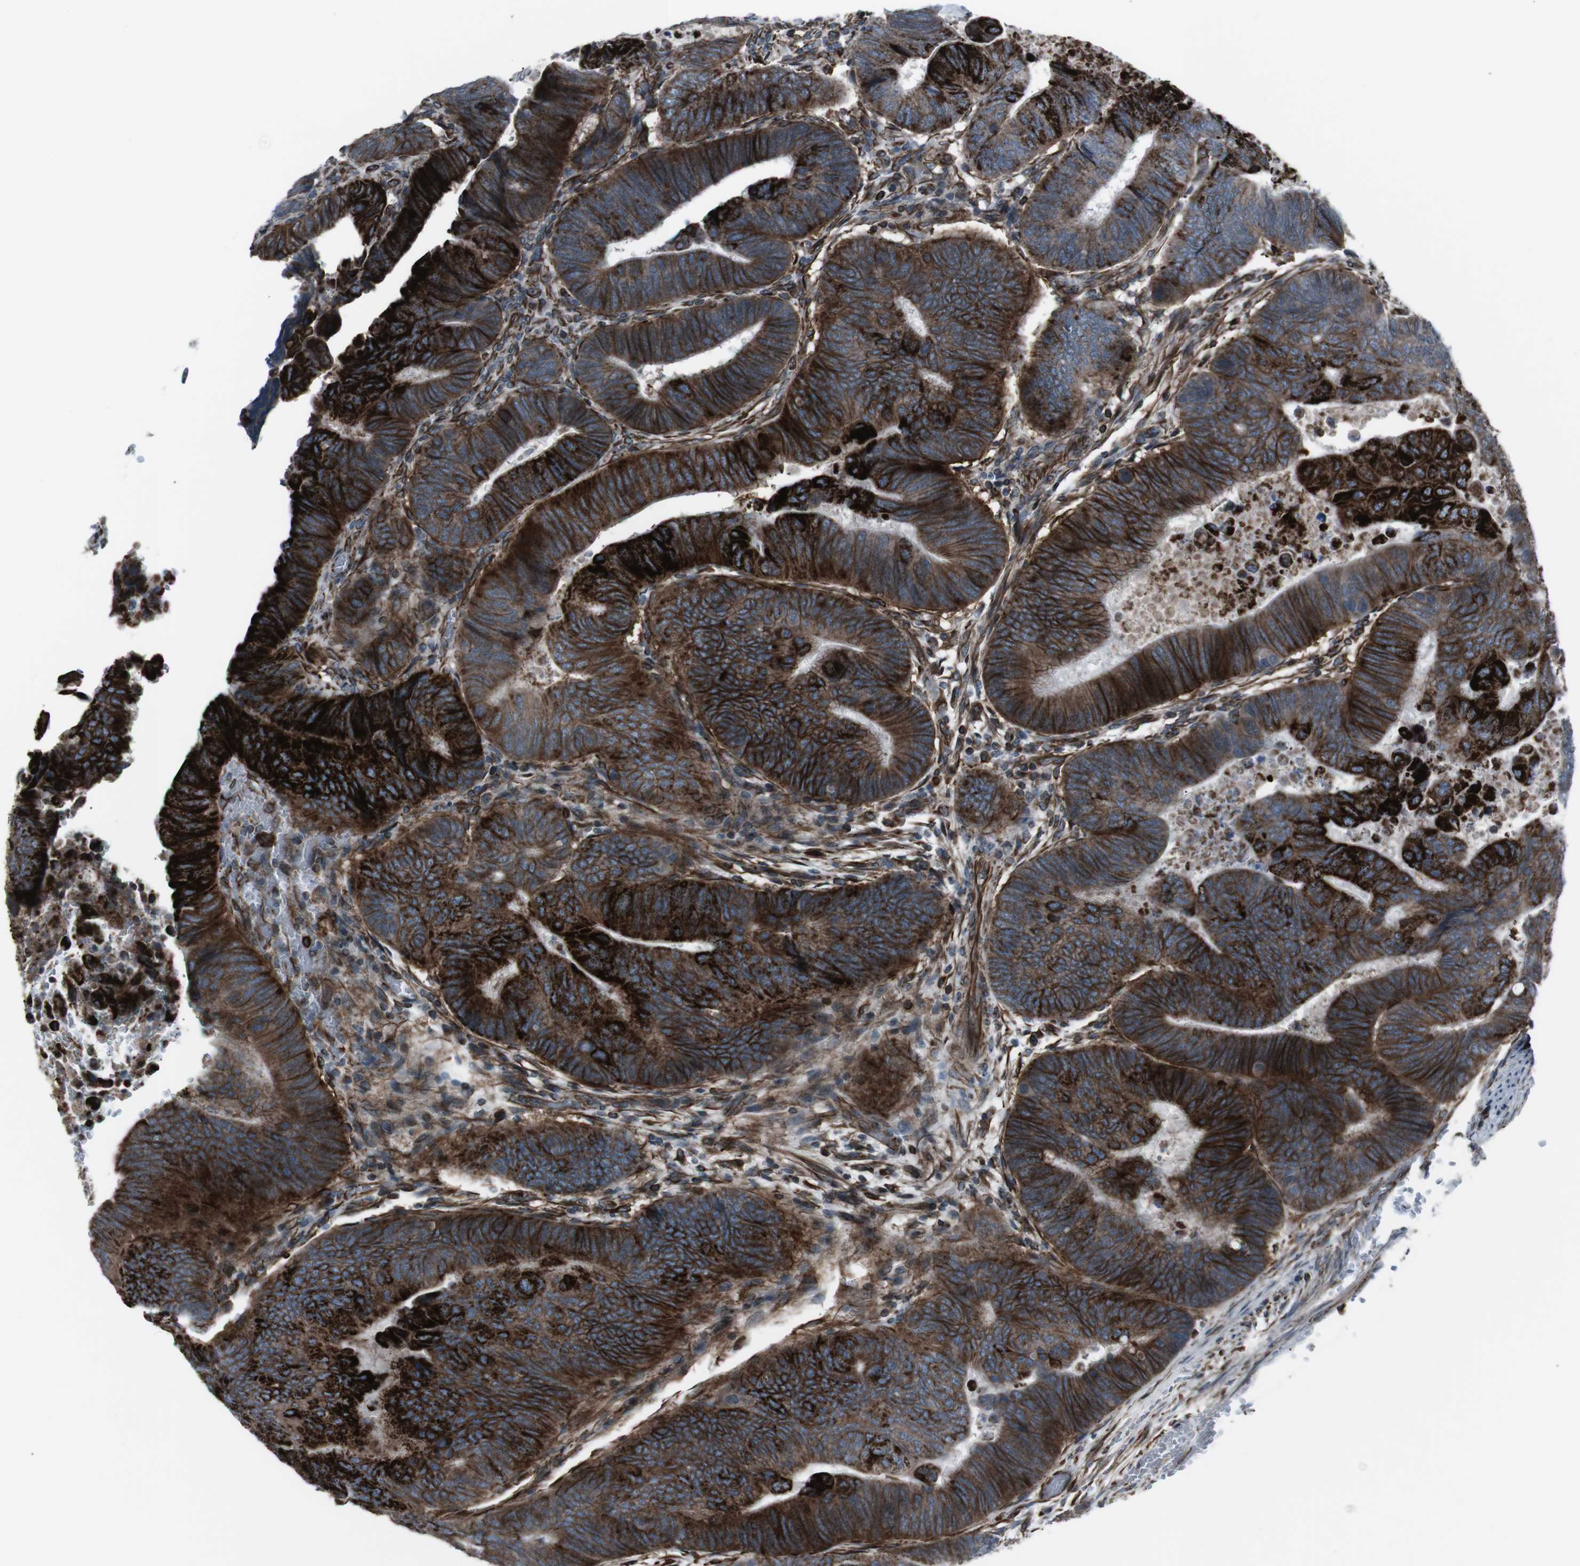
{"staining": {"intensity": "strong", "quantity": ">75%", "location": "cytoplasmic/membranous"}, "tissue": "colorectal cancer", "cell_type": "Tumor cells", "image_type": "cancer", "snomed": [{"axis": "morphology", "description": "Normal tissue, NOS"}, {"axis": "morphology", "description": "Adenocarcinoma, NOS"}, {"axis": "topography", "description": "Rectum"}, {"axis": "topography", "description": "Peripheral nerve tissue"}], "caption": "Adenocarcinoma (colorectal) stained for a protein demonstrates strong cytoplasmic/membranous positivity in tumor cells. Immunohistochemistry (ihc) stains the protein of interest in brown and the nuclei are stained blue.", "gene": "TMEM141", "patient": {"sex": "male", "age": 92}}